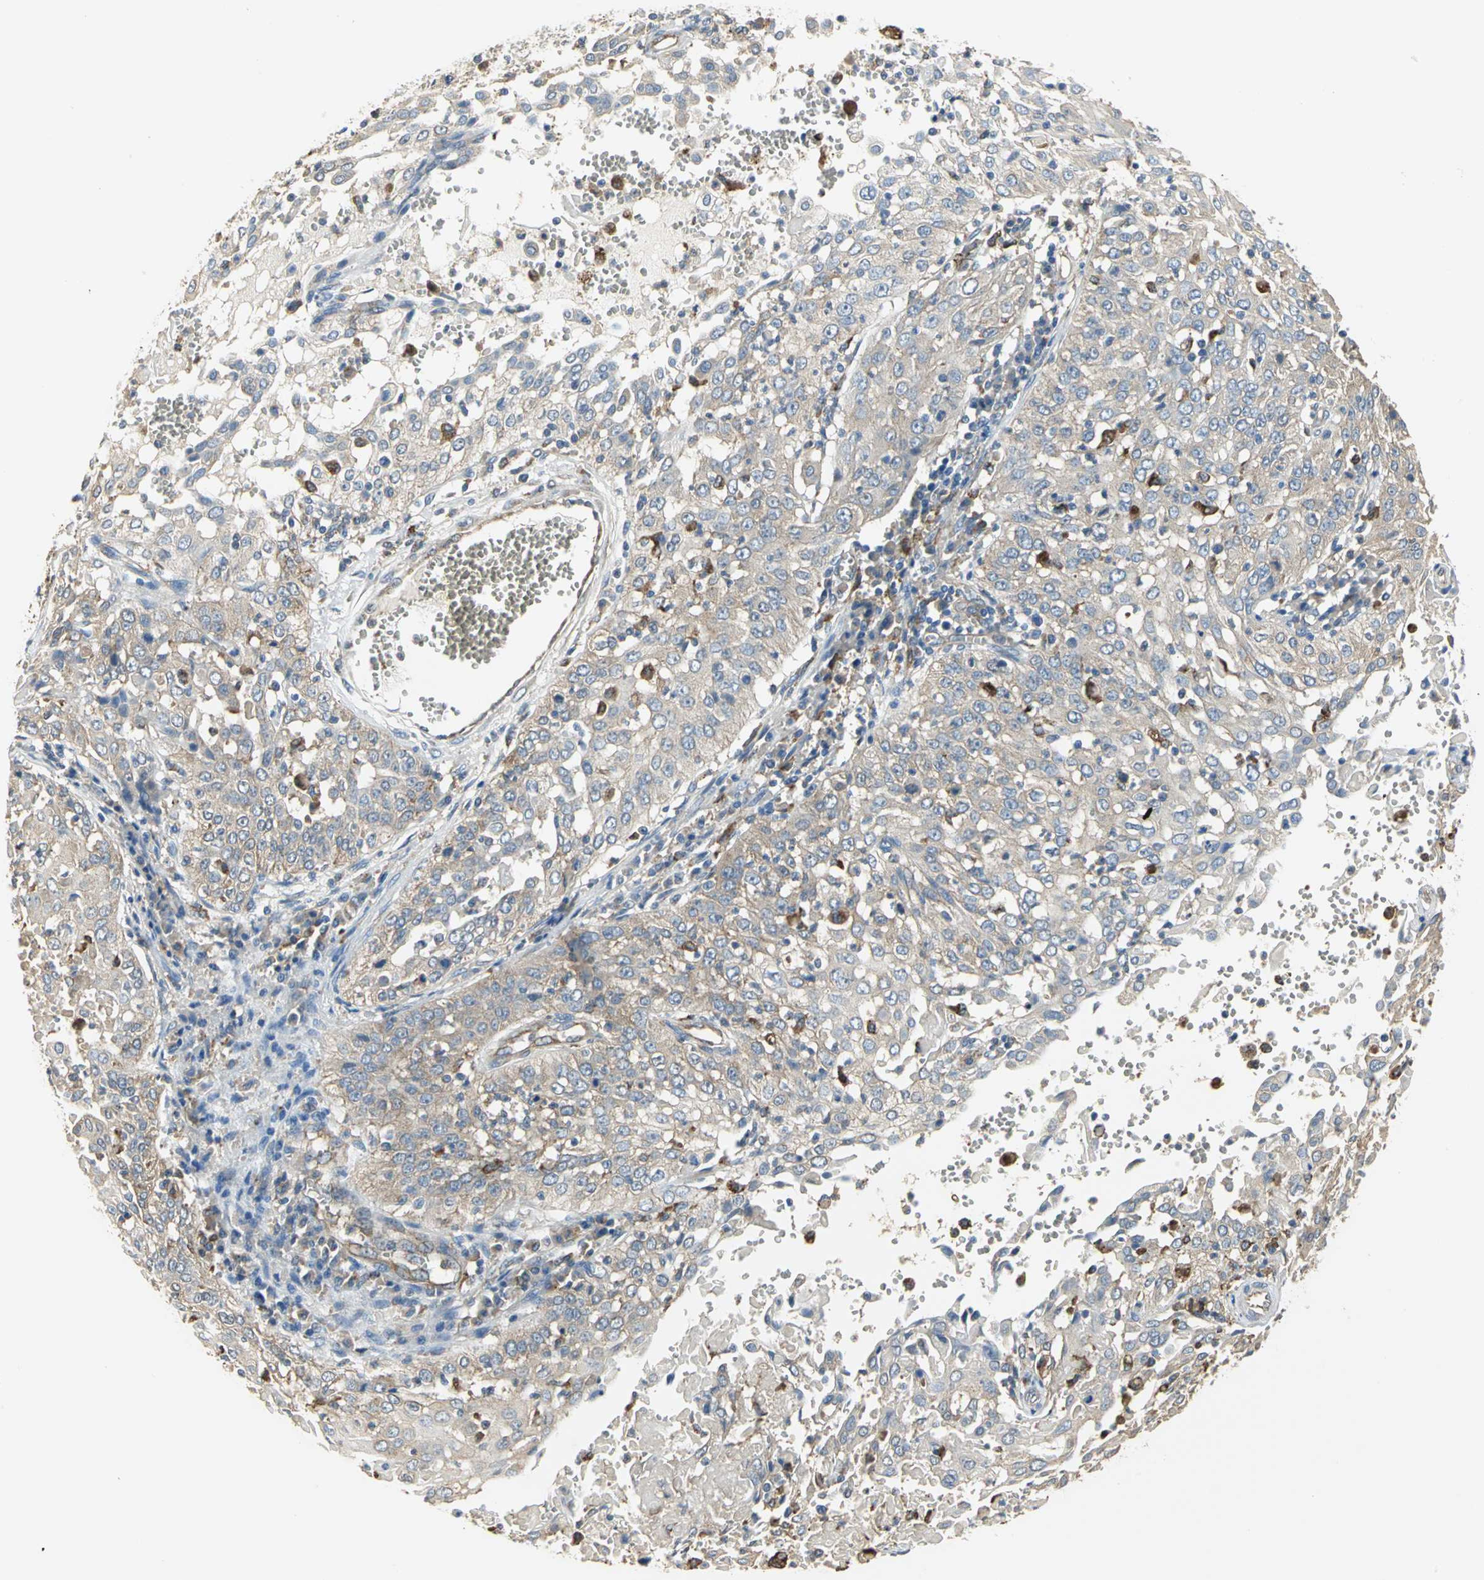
{"staining": {"intensity": "negative", "quantity": "none", "location": "none"}, "tissue": "cervical cancer", "cell_type": "Tumor cells", "image_type": "cancer", "snomed": [{"axis": "morphology", "description": "Squamous cell carcinoma, NOS"}, {"axis": "topography", "description": "Cervix"}], "caption": "There is no significant expression in tumor cells of squamous cell carcinoma (cervical).", "gene": "DIAPH2", "patient": {"sex": "female", "age": 39}}